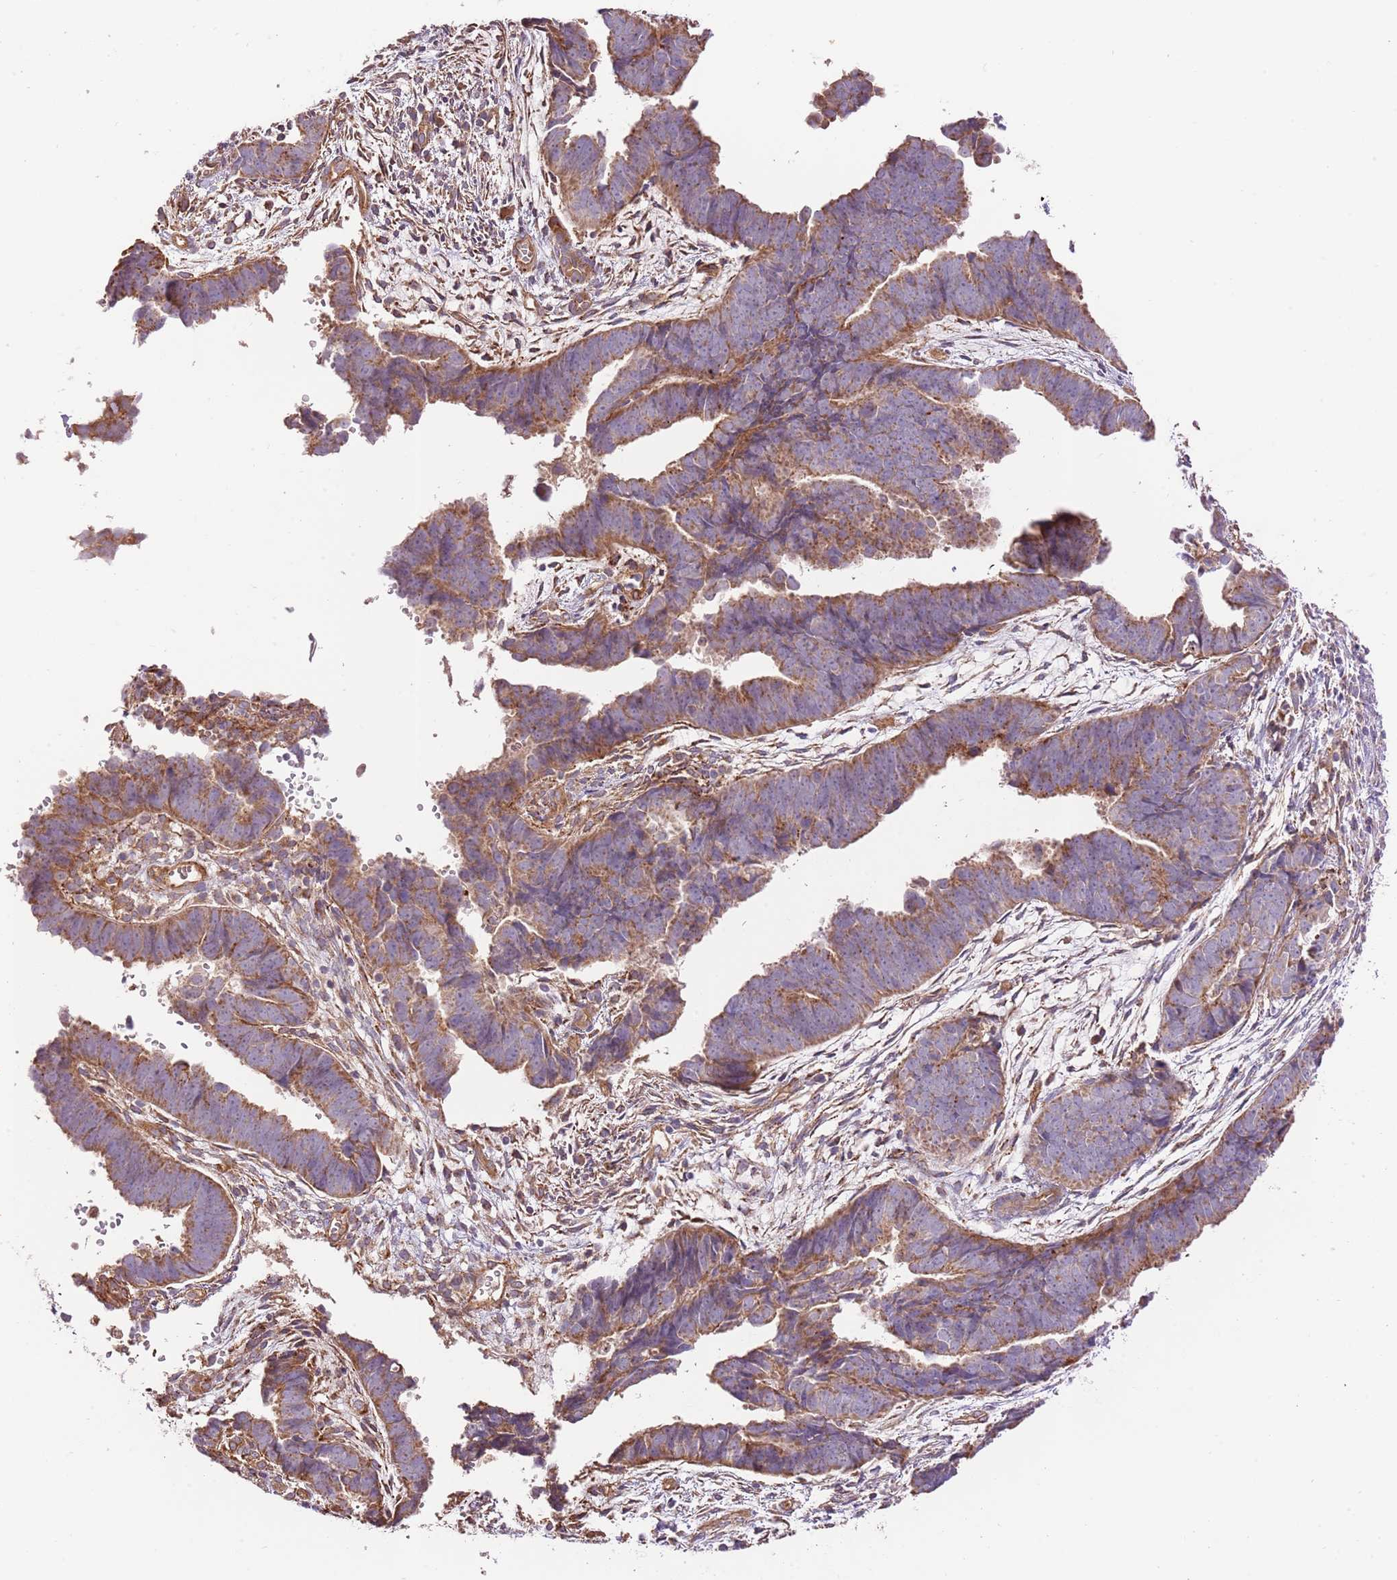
{"staining": {"intensity": "moderate", "quantity": ">75%", "location": "cytoplasmic/membranous"}, "tissue": "endometrial cancer", "cell_type": "Tumor cells", "image_type": "cancer", "snomed": [{"axis": "morphology", "description": "Adenocarcinoma, NOS"}, {"axis": "topography", "description": "Endometrium"}], "caption": "Endometrial adenocarcinoma tissue reveals moderate cytoplasmic/membranous expression in about >75% of tumor cells", "gene": "DOCK6", "patient": {"sex": "female", "age": 75}}